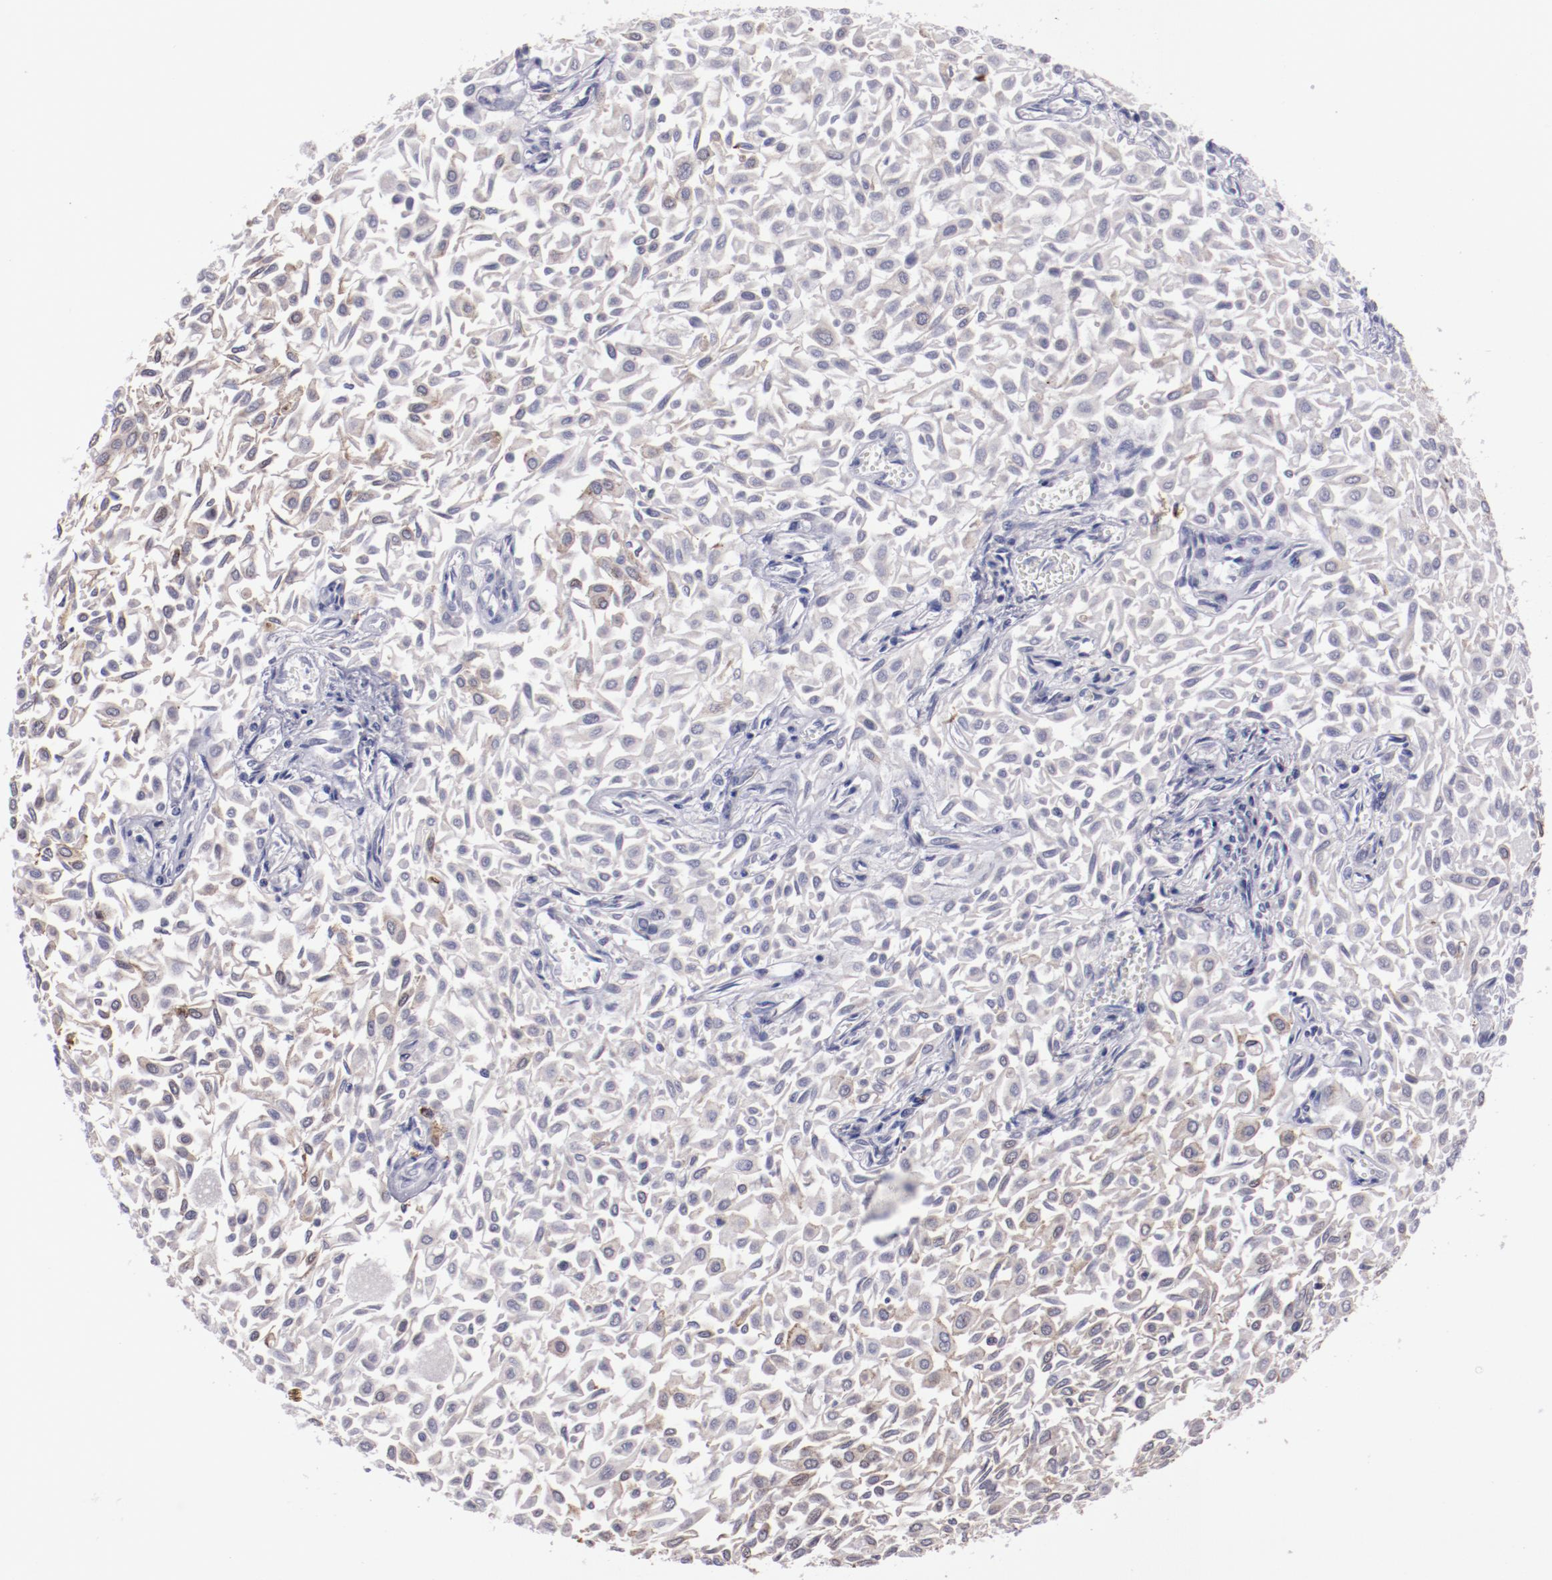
{"staining": {"intensity": "weak", "quantity": "<25%", "location": "cytoplasmic/membranous"}, "tissue": "urothelial cancer", "cell_type": "Tumor cells", "image_type": "cancer", "snomed": [{"axis": "morphology", "description": "Urothelial carcinoma, Low grade"}, {"axis": "topography", "description": "Urinary bladder"}], "caption": "High magnification brightfield microscopy of urothelial cancer stained with DAB (brown) and counterstained with hematoxylin (blue): tumor cells show no significant expression.", "gene": "NRXN3", "patient": {"sex": "male", "age": 64}}